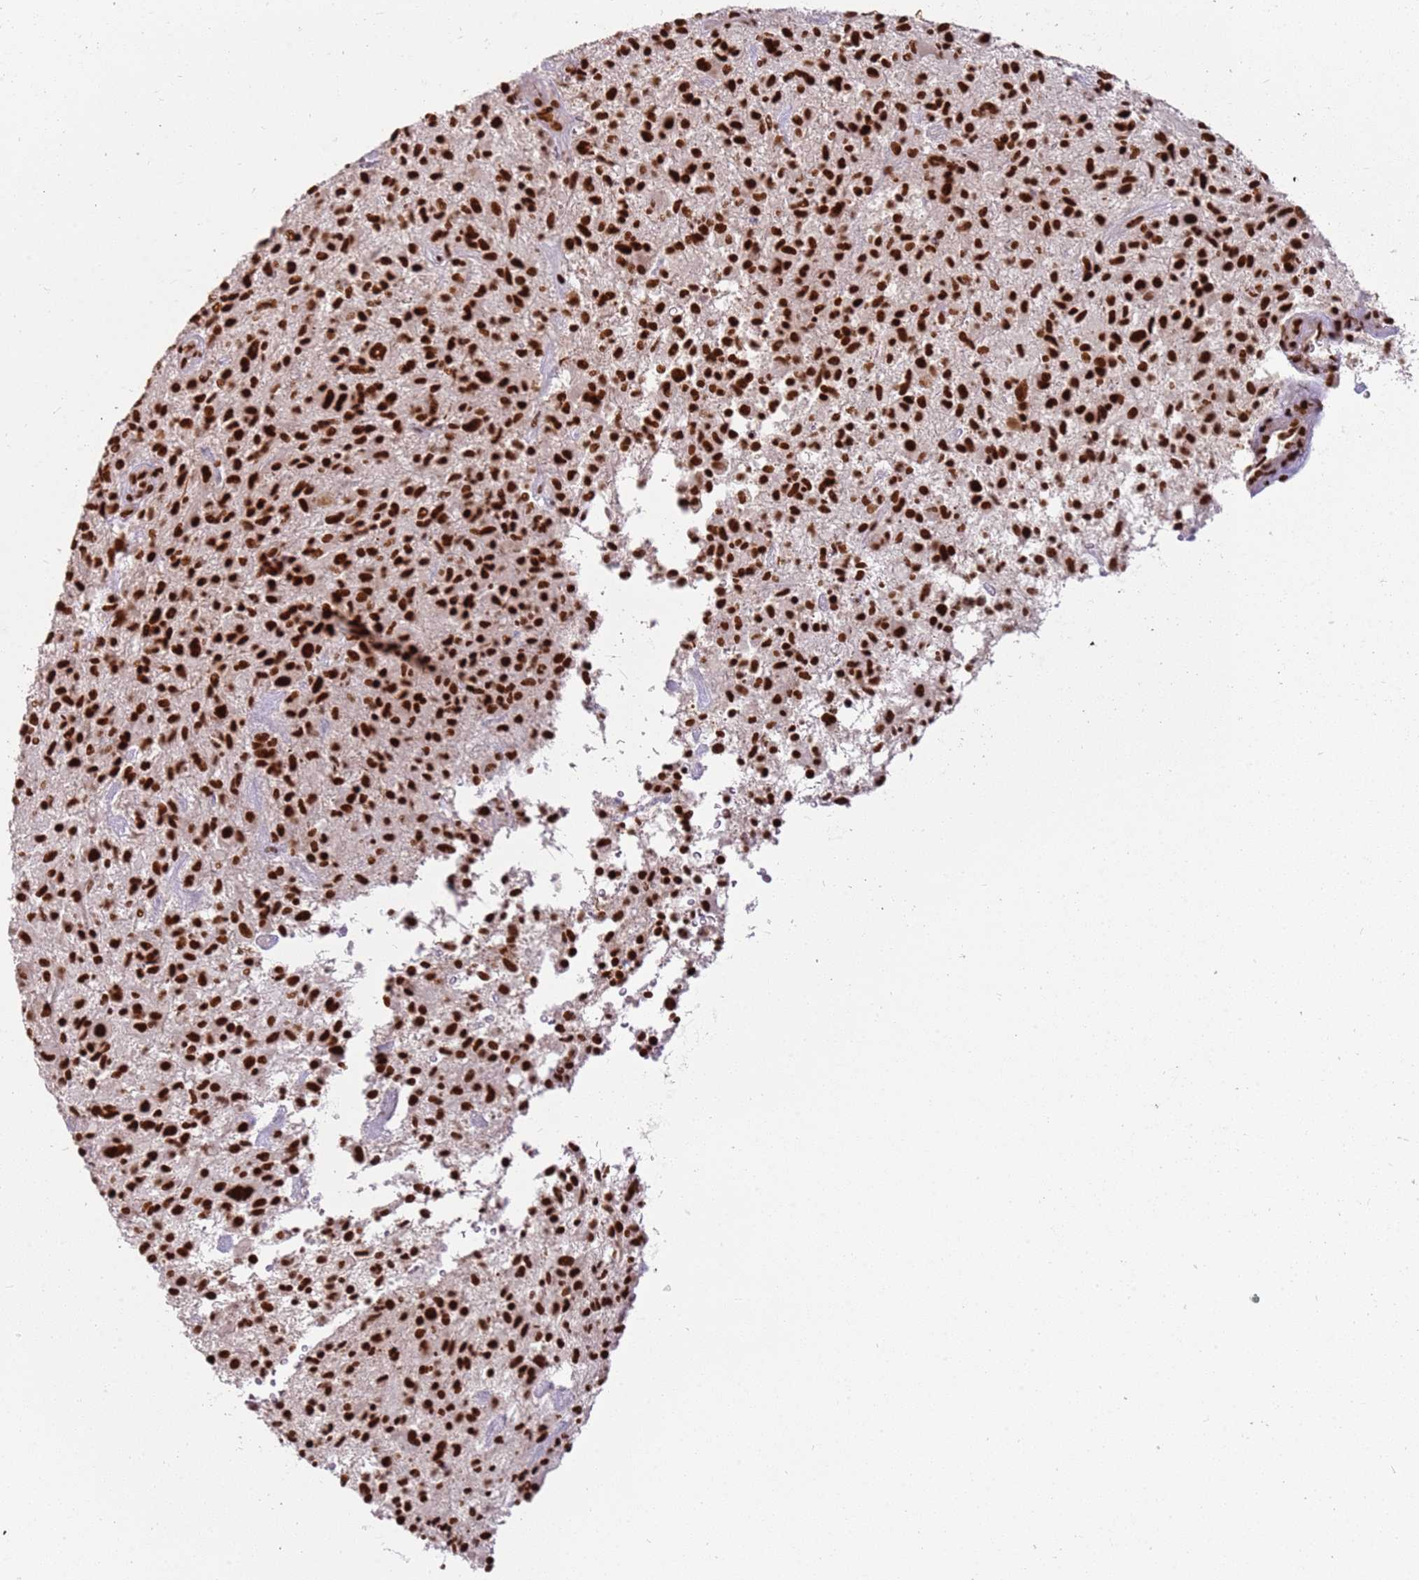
{"staining": {"intensity": "strong", "quantity": ">75%", "location": "nuclear"}, "tissue": "glioma", "cell_type": "Tumor cells", "image_type": "cancer", "snomed": [{"axis": "morphology", "description": "Glioma, malignant, High grade"}, {"axis": "topography", "description": "Brain"}], "caption": "Protein staining of glioma tissue displays strong nuclear positivity in about >75% of tumor cells. (IHC, brightfield microscopy, high magnification).", "gene": "TENT4A", "patient": {"sex": "male", "age": 47}}